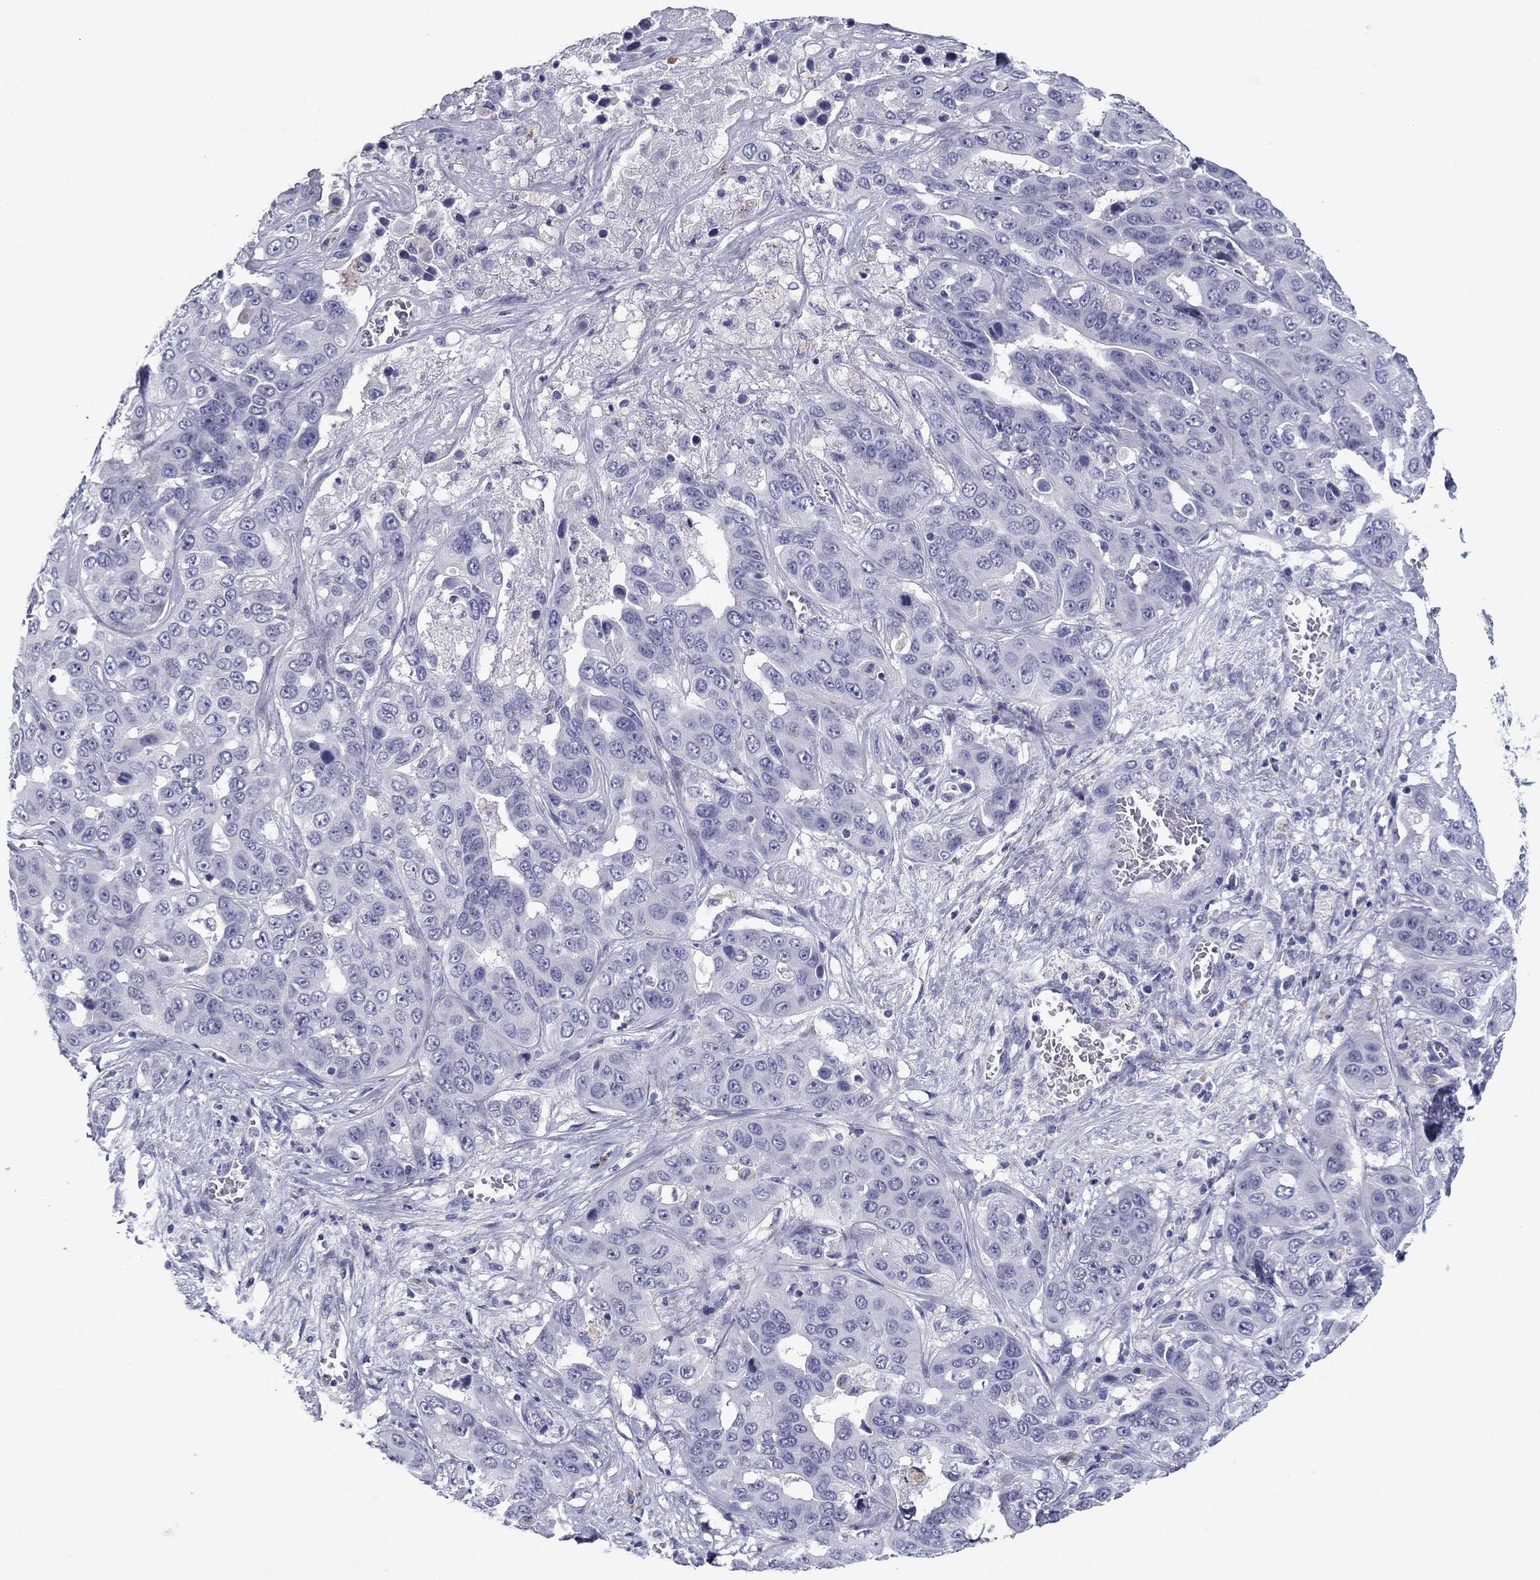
{"staining": {"intensity": "negative", "quantity": "none", "location": "none"}, "tissue": "liver cancer", "cell_type": "Tumor cells", "image_type": "cancer", "snomed": [{"axis": "morphology", "description": "Cholangiocarcinoma"}, {"axis": "topography", "description": "Liver"}], "caption": "High magnification brightfield microscopy of liver cancer (cholangiocarcinoma) stained with DAB (brown) and counterstained with hematoxylin (blue): tumor cells show no significant expression.", "gene": "TCFL5", "patient": {"sex": "female", "age": 52}}